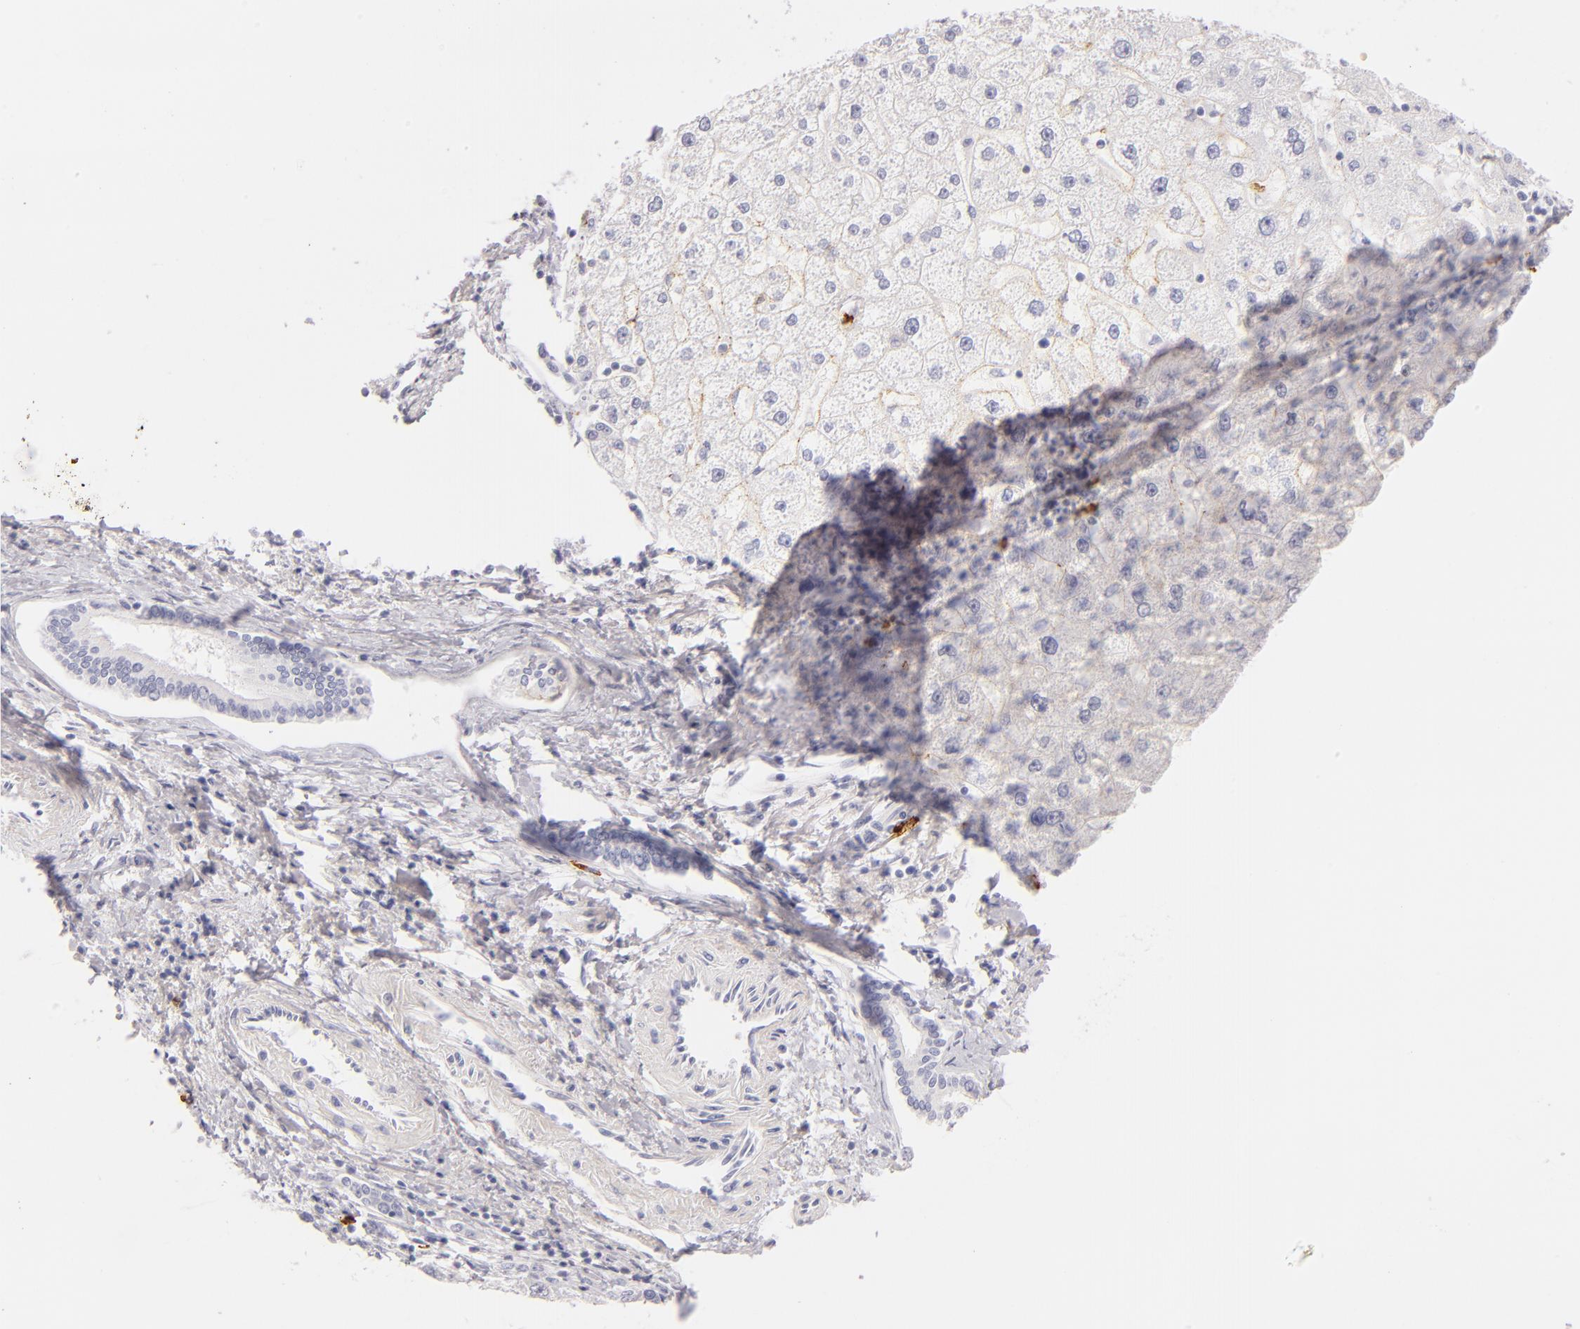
{"staining": {"intensity": "negative", "quantity": "none", "location": "none"}, "tissue": "liver cancer", "cell_type": "Tumor cells", "image_type": "cancer", "snomed": [{"axis": "morphology", "description": "Carcinoma, Hepatocellular, NOS"}, {"axis": "topography", "description": "Liver"}], "caption": "The immunohistochemistry (IHC) image has no significant staining in tumor cells of liver cancer (hepatocellular carcinoma) tissue.", "gene": "CD207", "patient": {"sex": "female", "age": 85}}